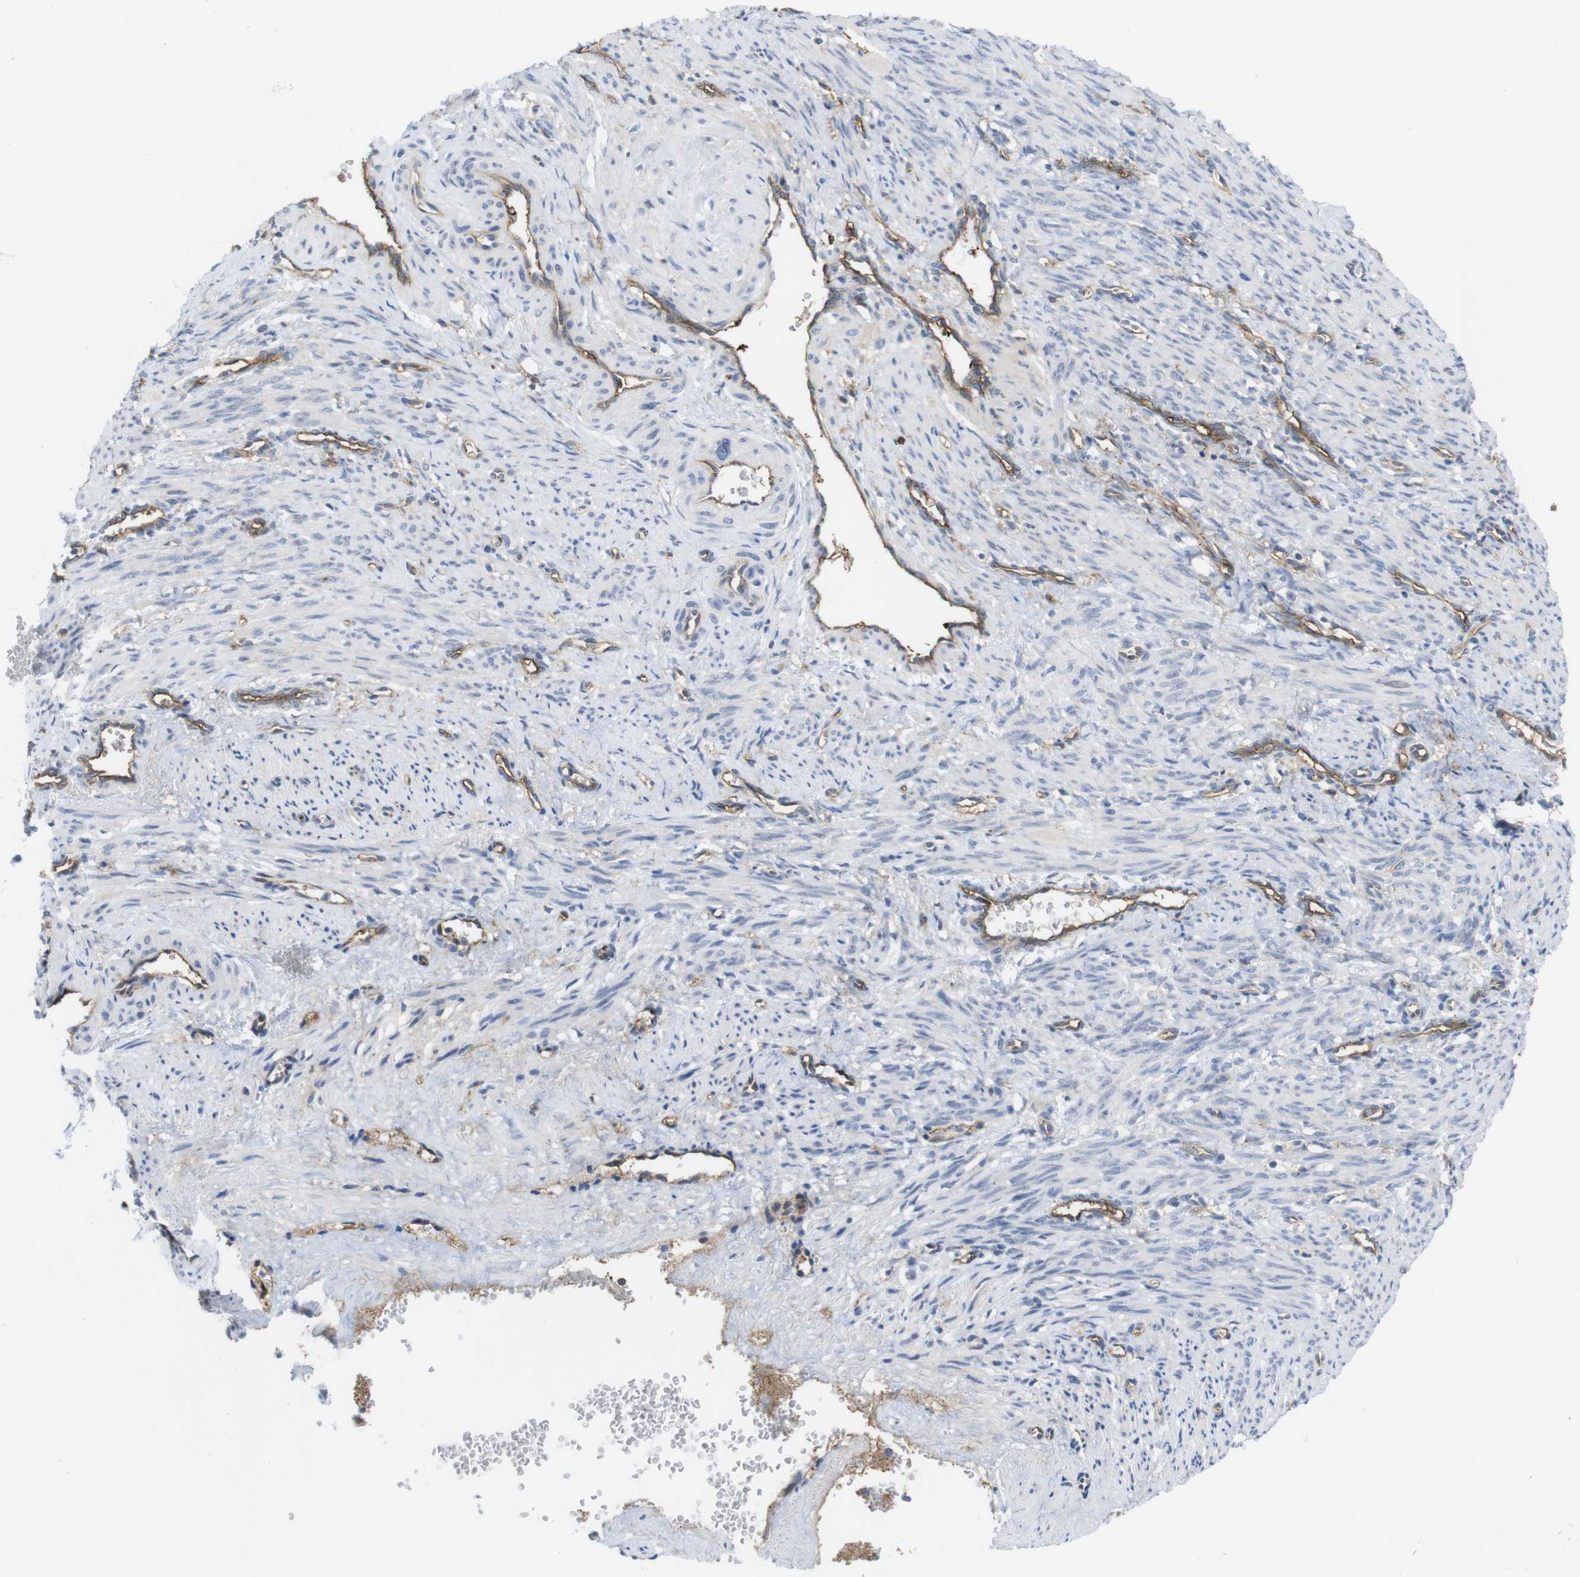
{"staining": {"intensity": "negative", "quantity": "none", "location": "none"}, "tissue": "smooth muscle", "cell_type": "Smooth muscle cells", "image_type": "normal", "snomed": [{"axis": "morphology", "description": "Normal tissue, NOS"}, {"axis": "topography", "description": "Endometrium"}], "caption": "An immunohistochemistry image of normal smooth muscle is shown. There is no staining in smooth muscle cells of smooth muscle.", "gene": "CCR6", "patient": {"sex": "female", "age": 33}}